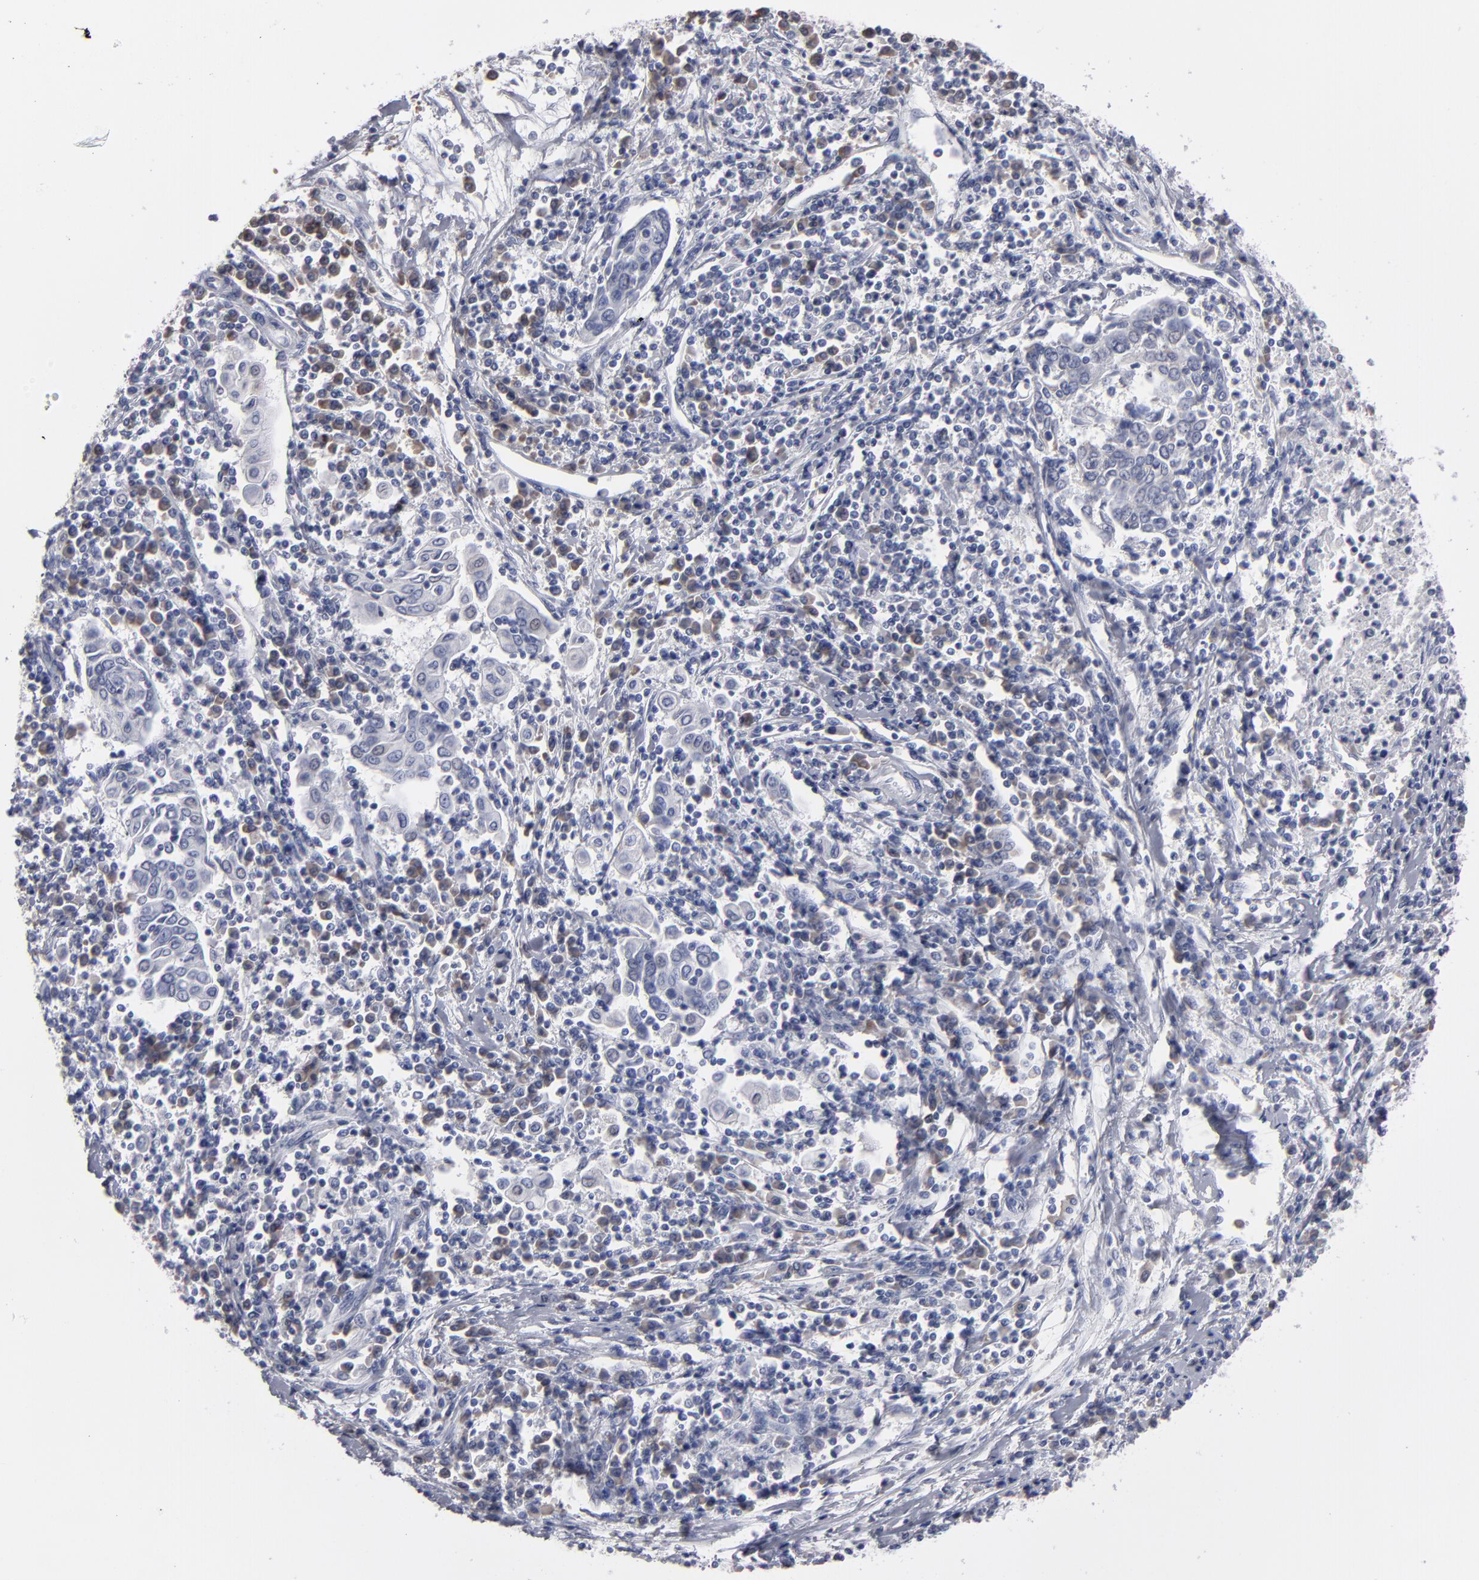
{"staining": {"intensity": "negative", "quantity": "none", "location": "none"}, "tissue": "cervical cancer", "cell_type": "Tumor cells", "image_type": "cancer", "snomed": [{"axis": "morphology", "description": "Squamous cell carcinoma, NOS"}, {"axis": "topography", "description": "Cervix"}], "caption": "Immunohistochemistry of human cervical cancer displays no expression in tumor cells. Brightfield microscopy of IHC stained with DAB (3,3'-diaminobenzidine) (brown) and hematoxylin (blue), captured at high magnification.", "gene": "CCDC80", "patient": {"sex": "female", "age": 40}}